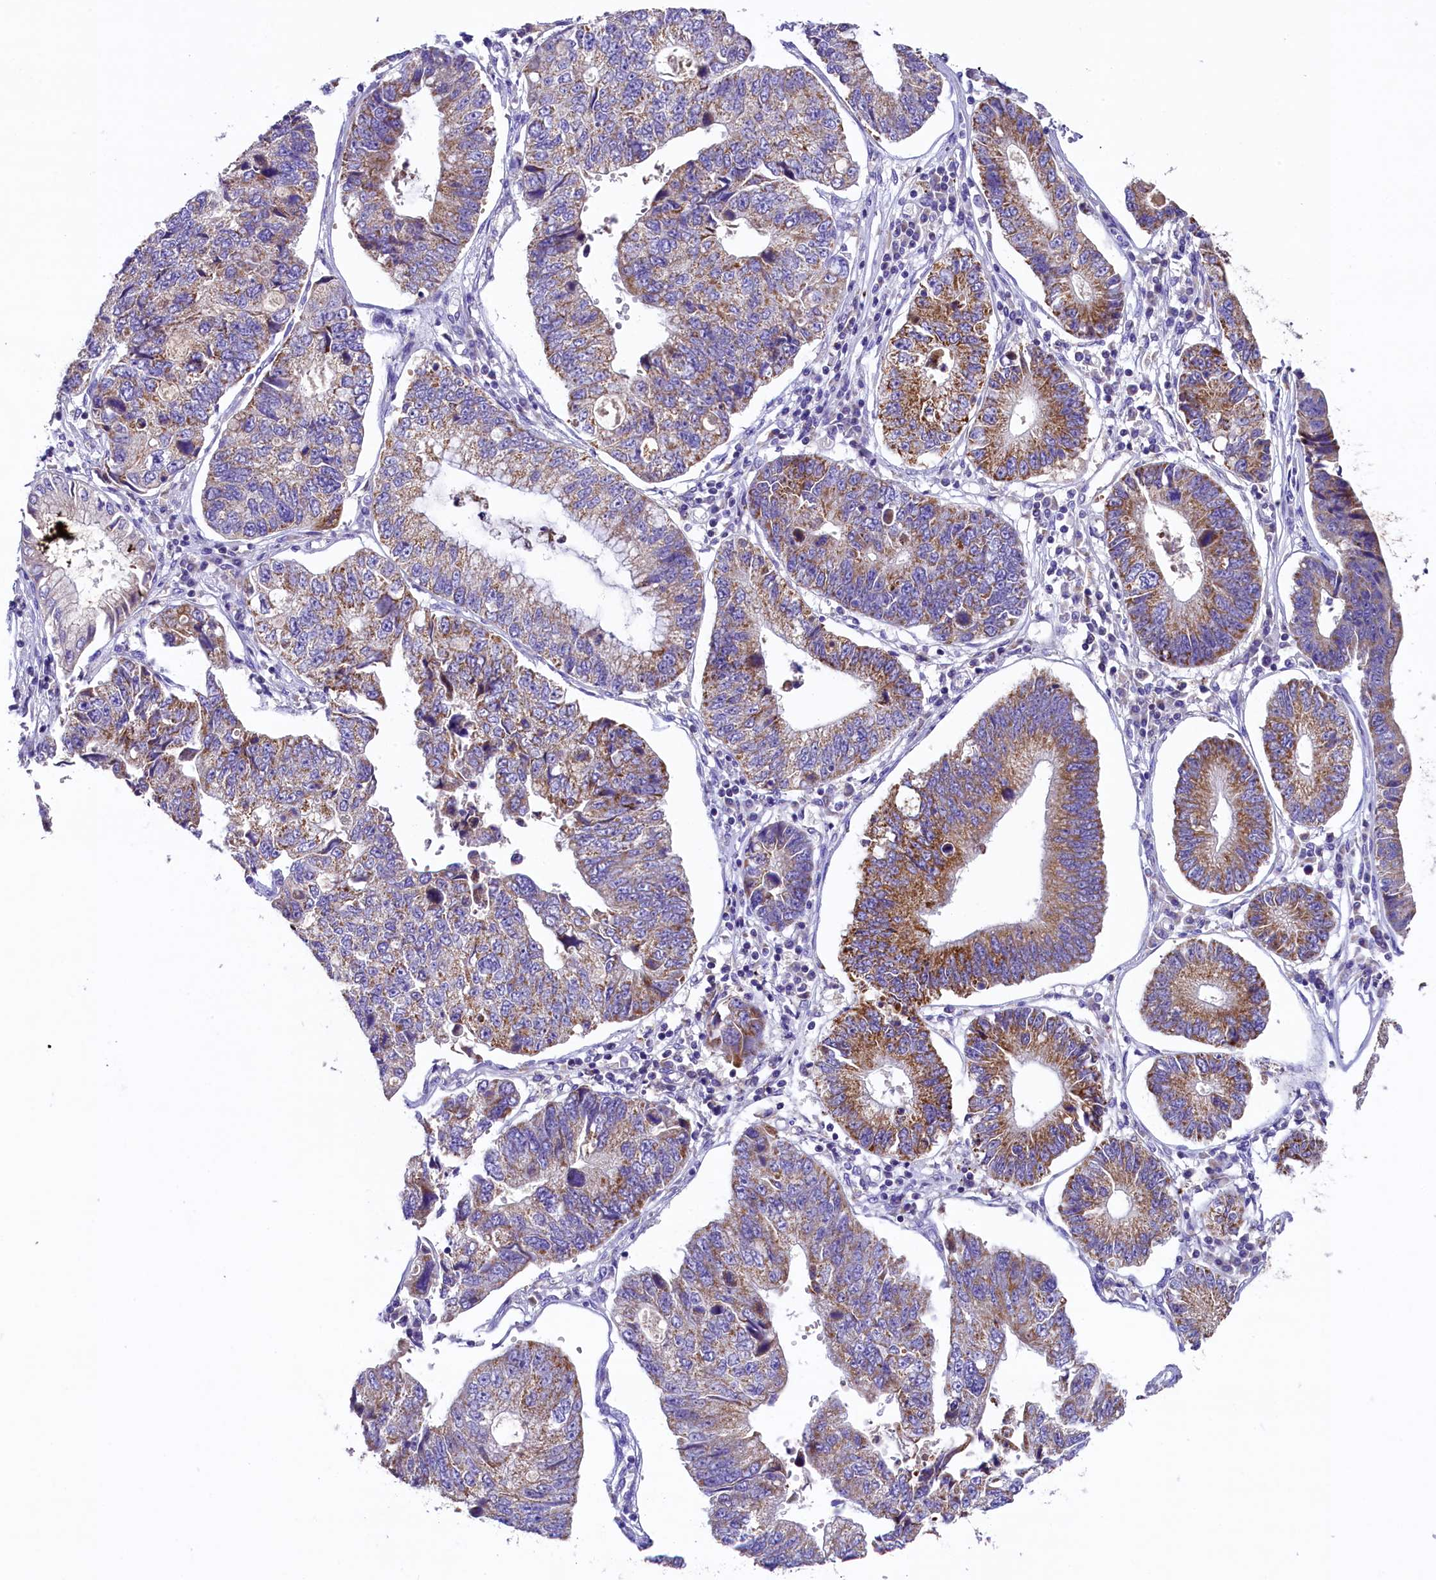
{"staining": {"intensity": "moderate", "quantity": "25%-75%", "location": "cytoplasmic/membranous"}, "tissue": "stomach cancer", "cell_type": "Tumor cells", "image_type": "cancer", "snomed": [{"axis": "morphology", "description": "Adenocarcinoma, NOS"}, {"axis": "topography", "description": "Stomach"}], "caption": "This photomicrograph exhibits immunohistochemistry (IHC) staining of human stomach adenocarcinoma, with medium moderate cytoplasmic/membranous expression in about 25%-75% of tumor cells.", "gene": "PMPCB", "patient": {"sex": "male", "age": 59}}